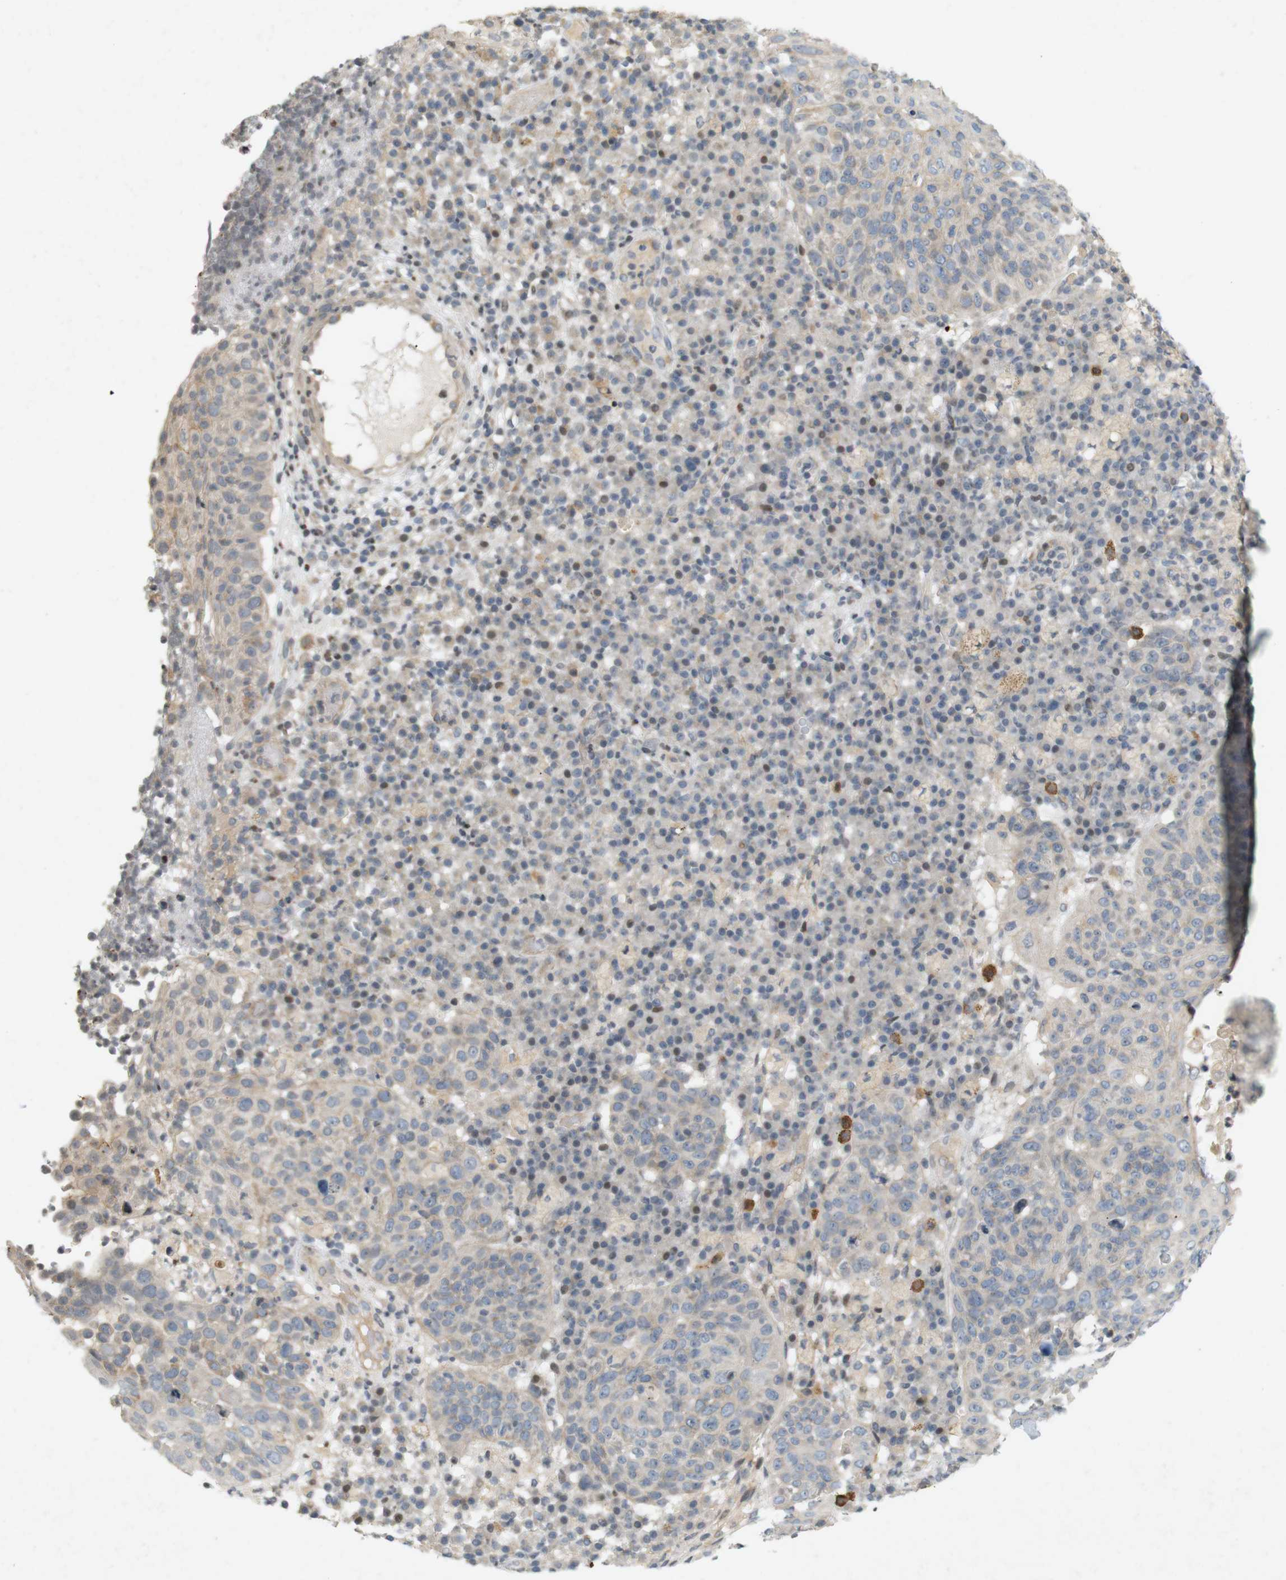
{"staining": {"intensity": "weak", "quantity": "25%-75%", "location": "cytoplasmic/membranous"}, "tissue": "skin cancer", "cell_type": "Tumor cells", "image_type": "cancer", "snomed": [{"axis": "morphology", "description": "Squamous cell carcinoma in situ, NOS"}, {"axis": "morphology", "description": "Squamous cell carcinoma, NOS"}, {"axis": "topography", "description": "Skin"}], "caption": "High-power microscopy captured an IHC image of skin squamous cell carcinoma, revealing weak cytoplasmic/membranous positivity in approximately 25%-75% of tumor cells.", "gene": "PPP1R14A", "patient": {"sex": "male", "age": 93}}